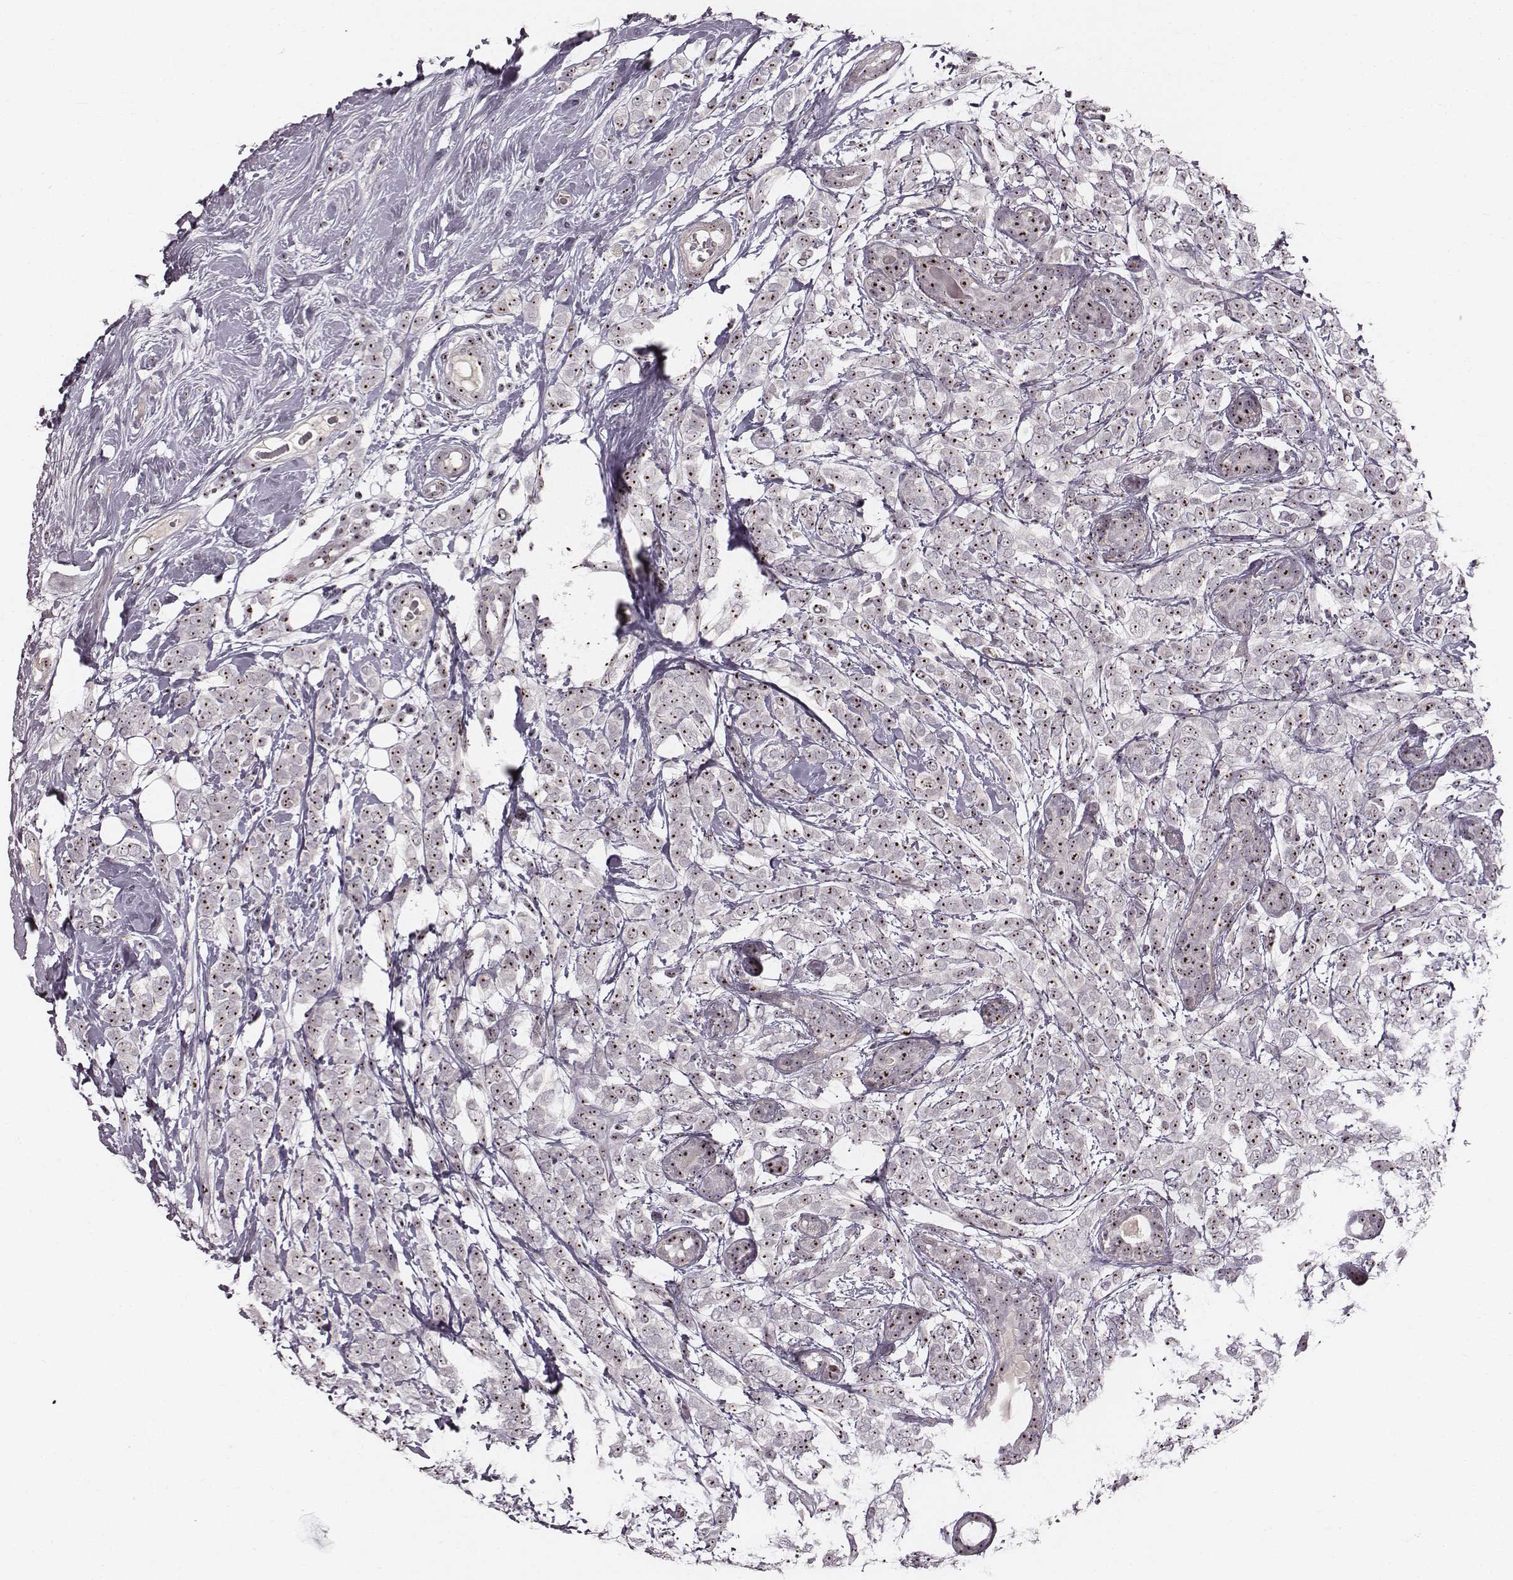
{"staining": {"intensity": "moderate", "quantity": ">75%", "location": "nuclear"}, "tissue": "breast cancer", "cell_type": "Tumor cells", "image_type": "cancer", "snomed": [{"axis": "morphology", "description": "Lobular carcinoma"}, {"axis": "topography", "description": "Breast"}], "caption": "High-power microscopy captured an immunohistochemistry (IHC) photomicrograph of lobular carcinoma (breast), revealing moderate nuclear expression in approximately >75% of tumor cells. Using DAB (3,3'-diaminobenzidine) (brown) and hematoxylin (blue) stains, captured at high magnification using brightfield microscopy.", "gene": "NOP56", "patient": {"sex": "female", "age": 49}}